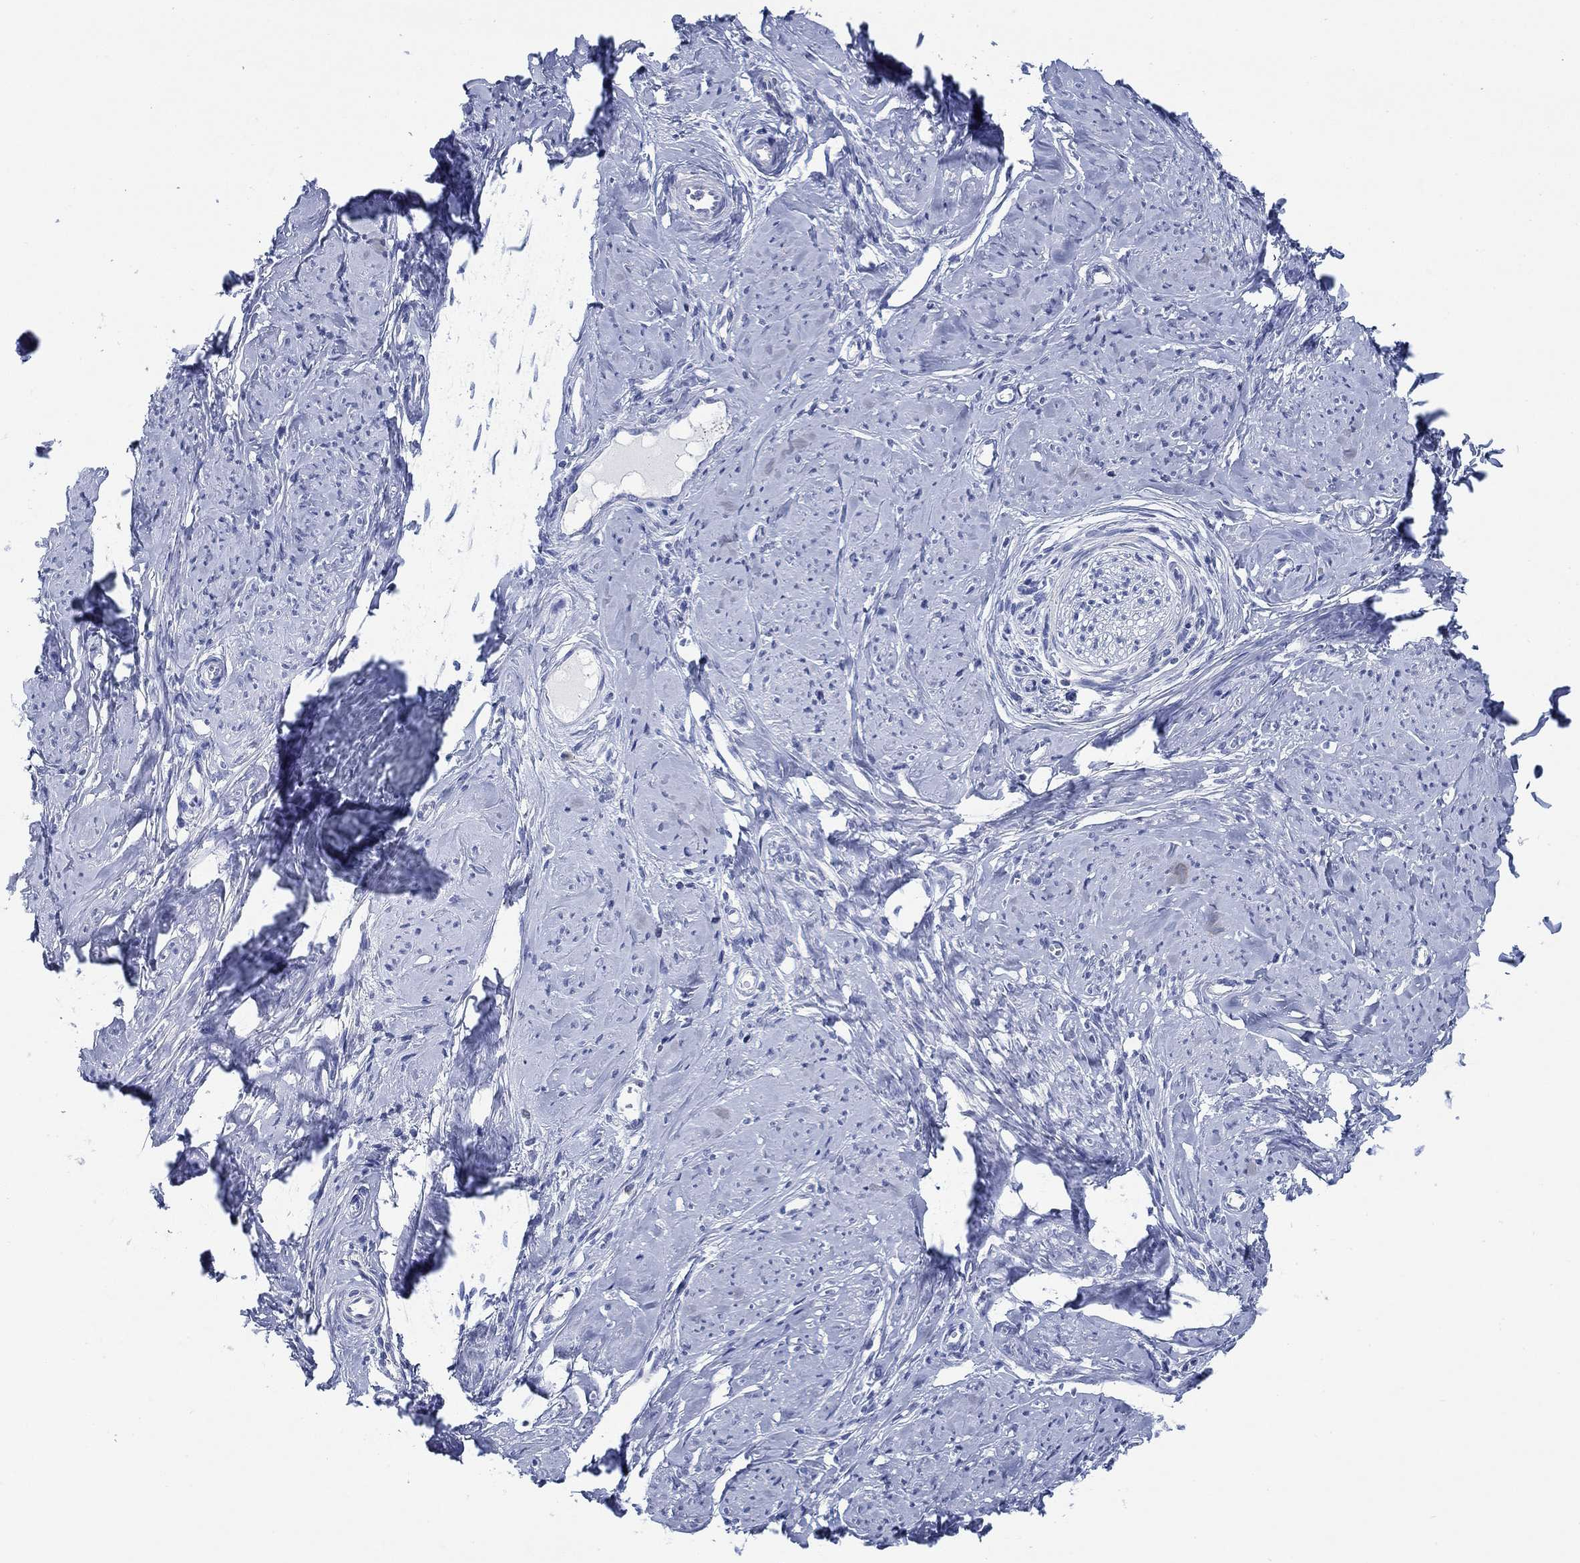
{"staining": {"intensity": "negative", "quantity": "none", "location": "none"}, "tissue": "smooth muscle", "cell_type": "Smooth muscle cells", "image_type": "normal", "snomed": [{"axis": "morphology", "description": "Normal tissue, NOS"}, {"axis": "topography", "description": "Smooth muscle"}], "caption": "Photomicrograph shows no protein positivity in smooth muscle cells of unremarkable smooth muscle. The staining is performed using DAB (3,3'-diaminobenzidine) brown chromogen with nuclei counter-stained in using hematoxylin.", "gene": "TOMM20L", "patient": {"sex": "female", "age": 48}}